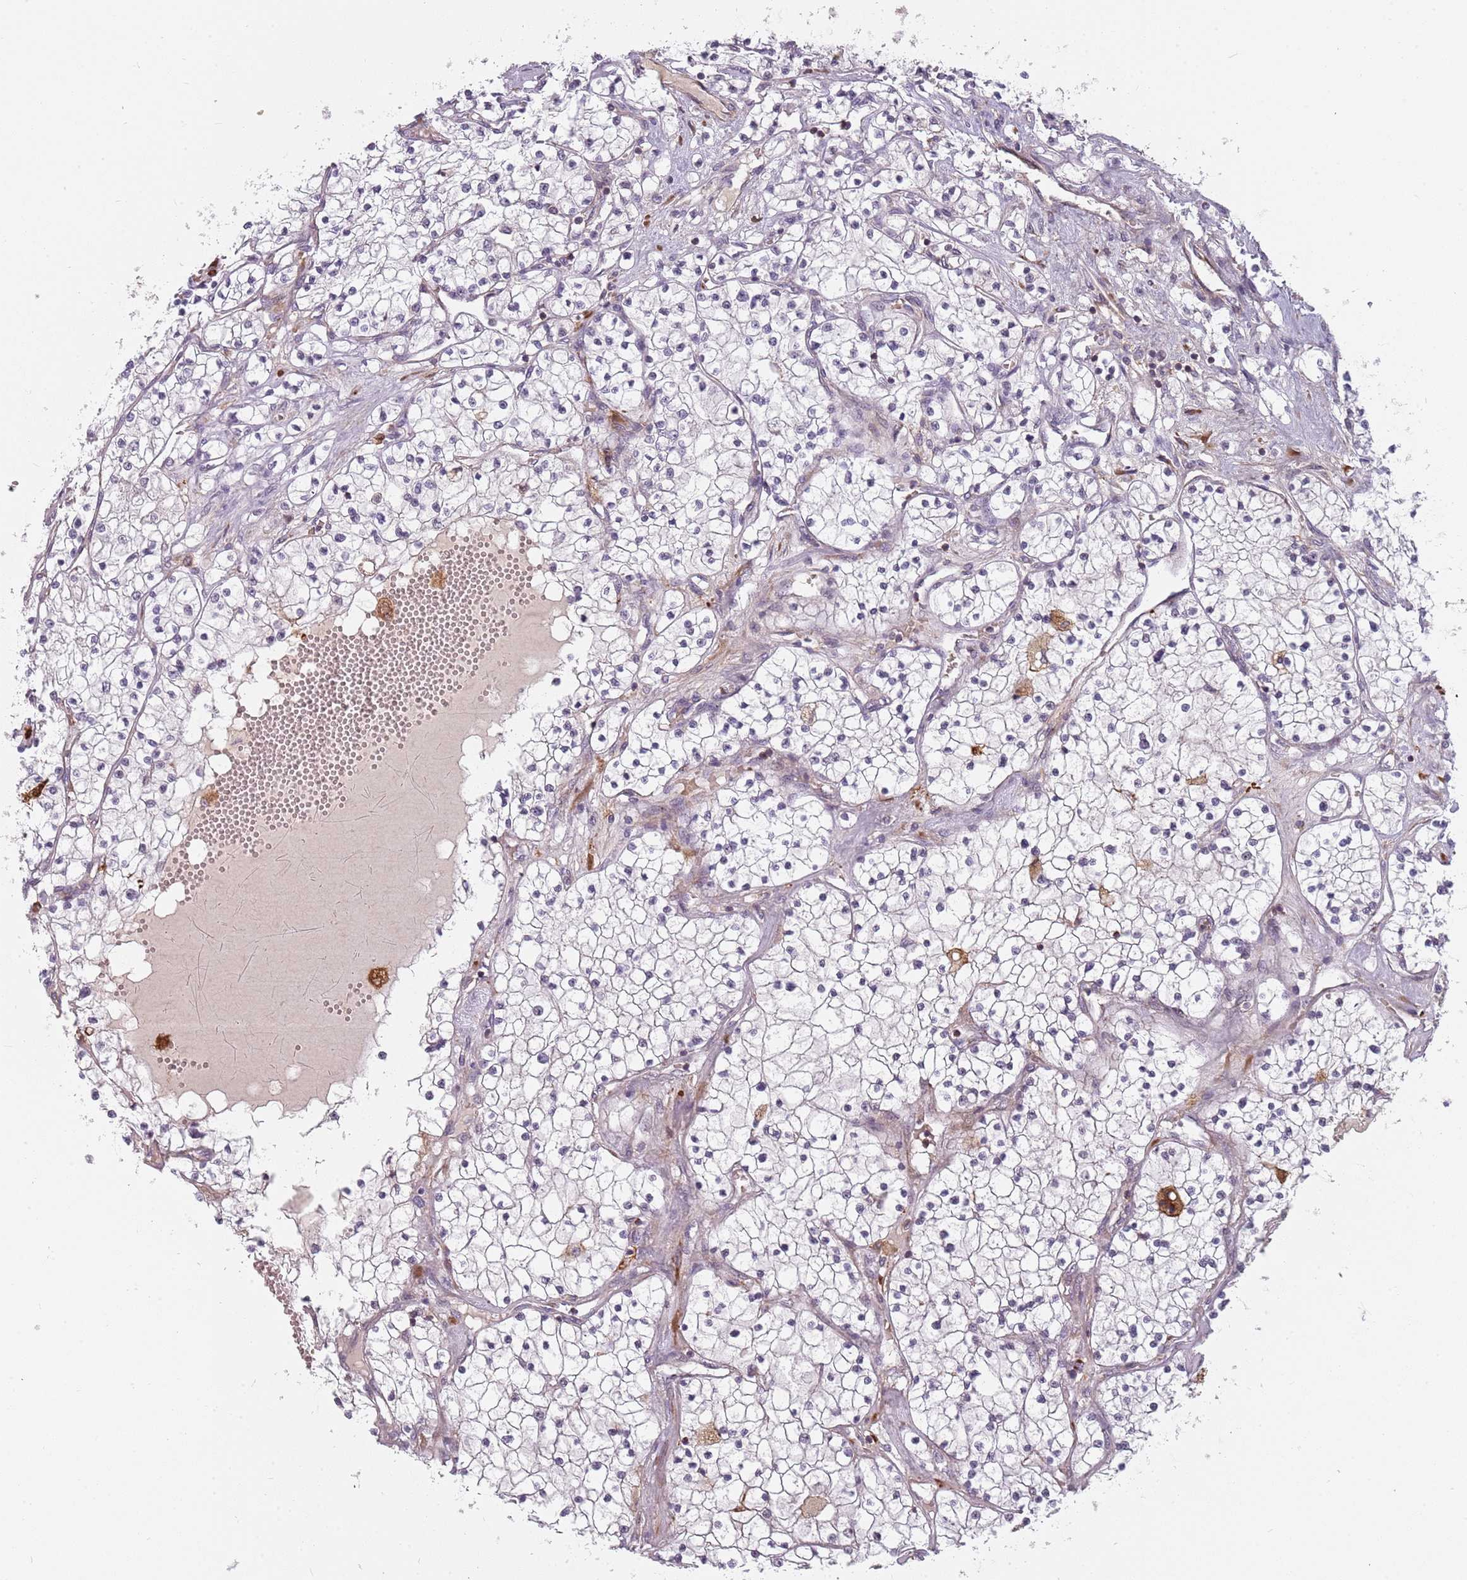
{"staining": {"intensity": "negative", "quantity": "none", "location": "none"}, "tissue": "renal cancer", "cell_type": "Tumor cells", "image_type": "cancer", "snomed": [{"axis": "morphology", "description": "Normal tissue, NOS"}, {"axis": "morphology", "description": "Adenocarcinoma, NOS"}, {"axis": "topography", "description": "Kidney"}], "caption": "This image is of renal cancer stained with immunohistochemistry to label a protein in brown with the nuclei are counter-stained blue. There is no expression in tumor cells.", "gene": "PPP1R14C", "patient": {"sex": "male", "age": 68}}